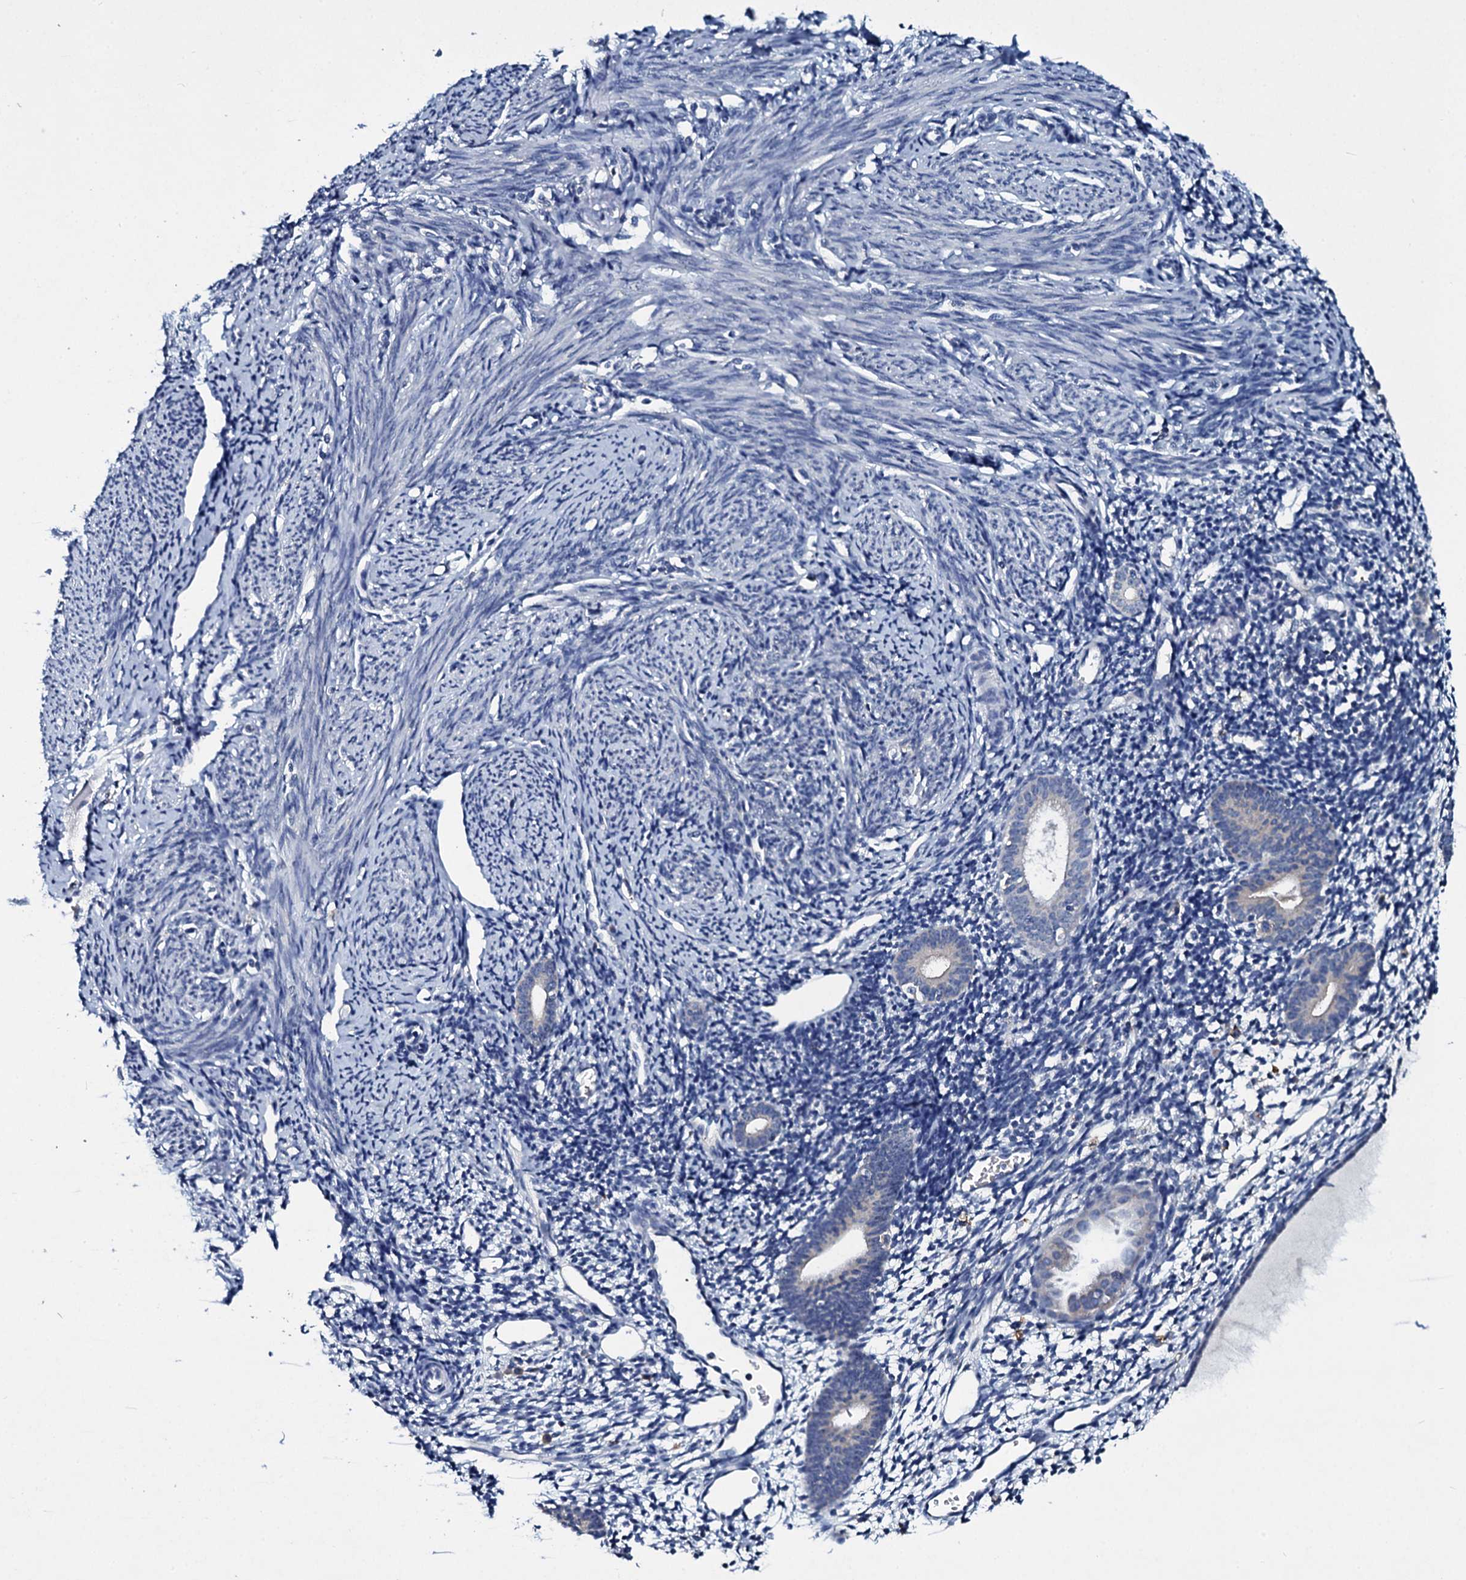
{"staining": {"intensity": "negative", "quantity": "none", "location": "none"}, "tissue": "endometrium", "cell_type": "Cells in endometrial stroma", "image_type": "normal", "snomed": [{"axis": "morphology", "description": "Normal tissue, NOS"}, {"axis": "topography", "description": "Endometrium"}], "caption": "This is an immunohistochemistry (IHC) micrograph of benign endometrium. There is no expression in cells in endometrial stroma.", "gene": "TPGS2", "patient": {"sex": "female", "age": 56}}